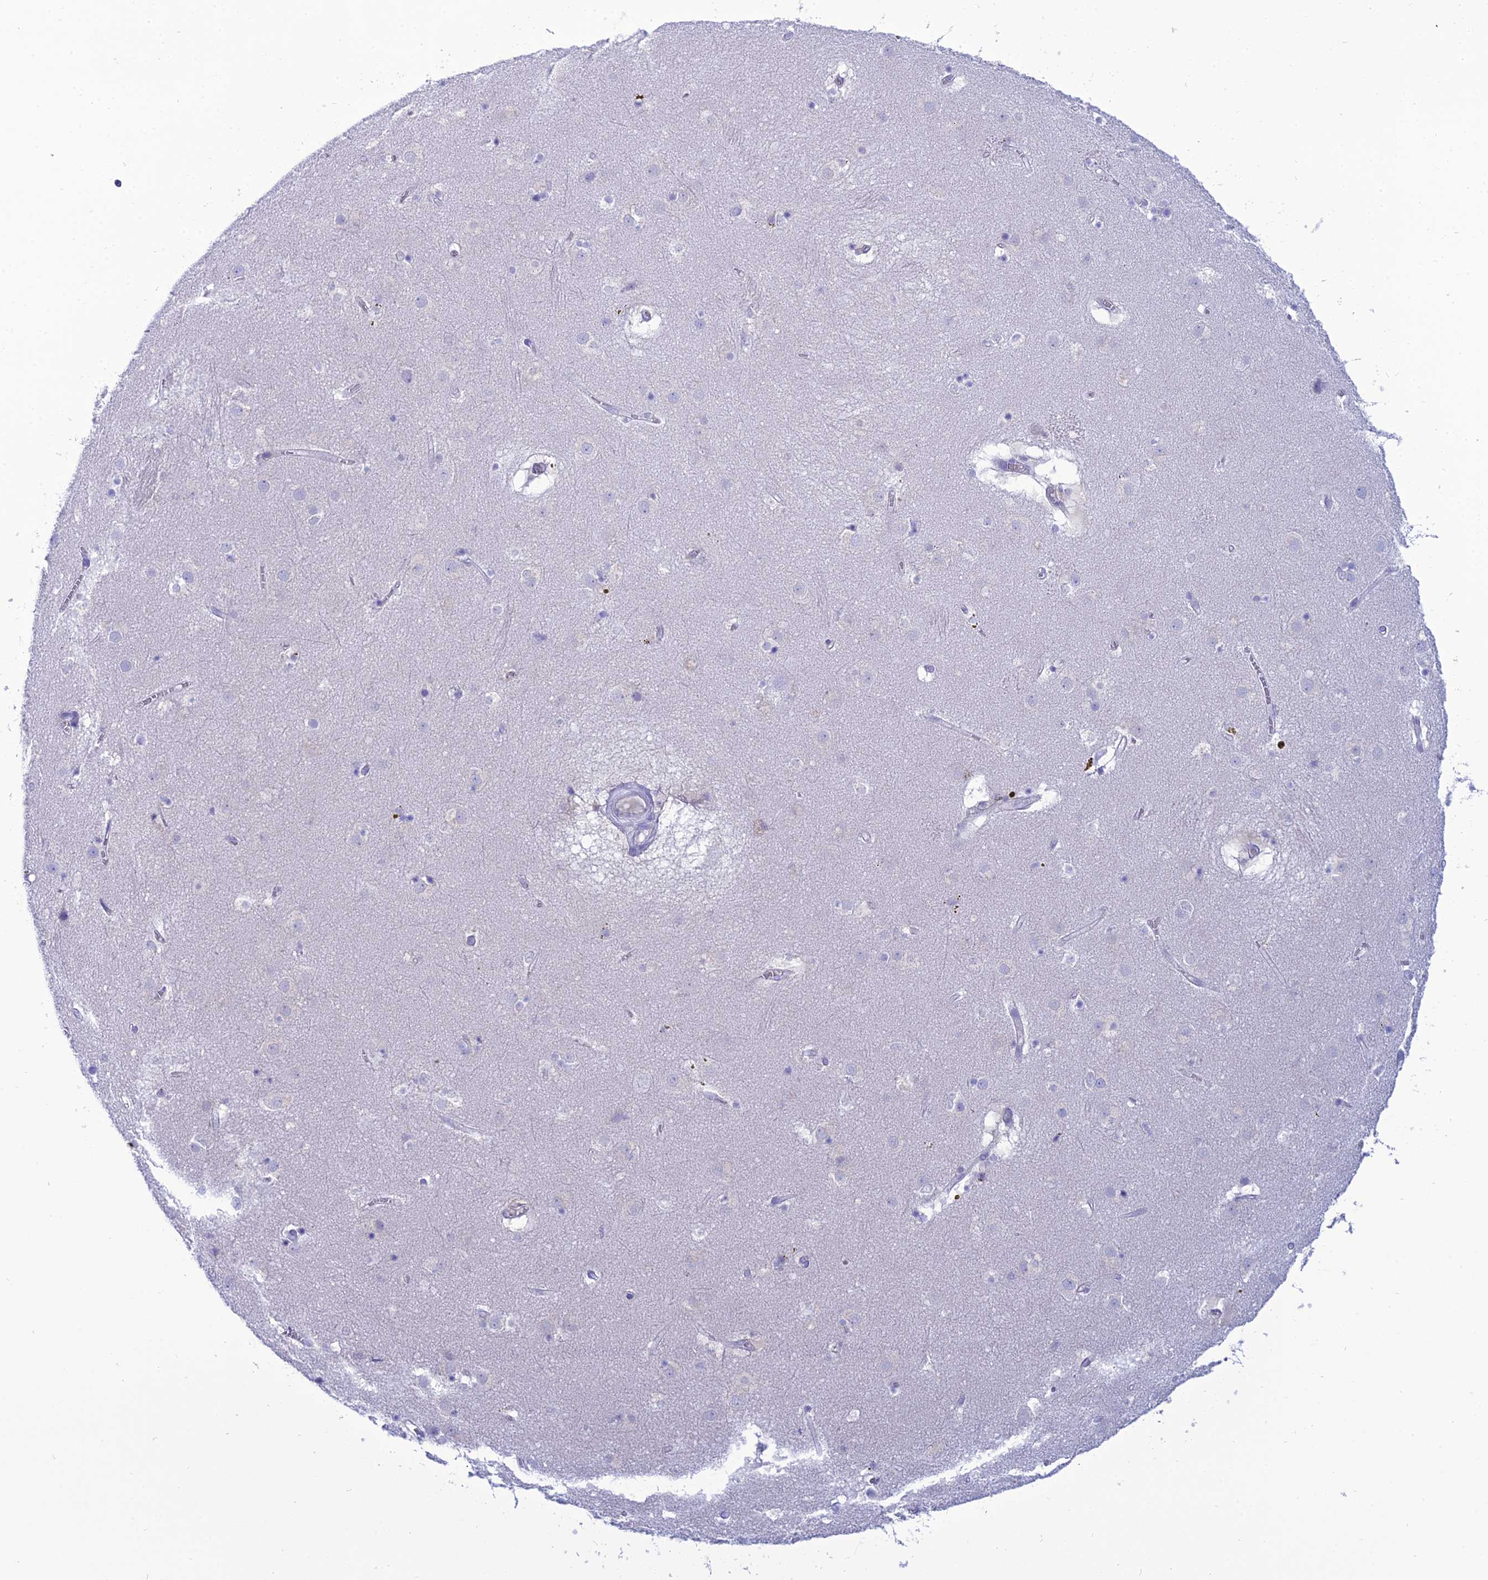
{"staining": {"intensity": "negative", "quantity": "none", "location": "none"}, "tissue": "caudate", "cell_type": "Glial cells", "image_type": "normal", "snomed": [{"axis": "morphology", "description": "Normal tissue, NOS"}, {"axis": "topography", "description": "Lateral ventricle wall"}], "caption": "DAB (3,3'-diaminobenzidine) immunohistochemical staining of normal caudate shows no significant positivity in glial cells. (DAB (3,3'-diaminobenzidine) immunohistochemistry (IHC) visualized using brightfield microscopy, high magnification).", "gene": "GNPNAT1", "patient": {"sex": "male", "age": 70}}